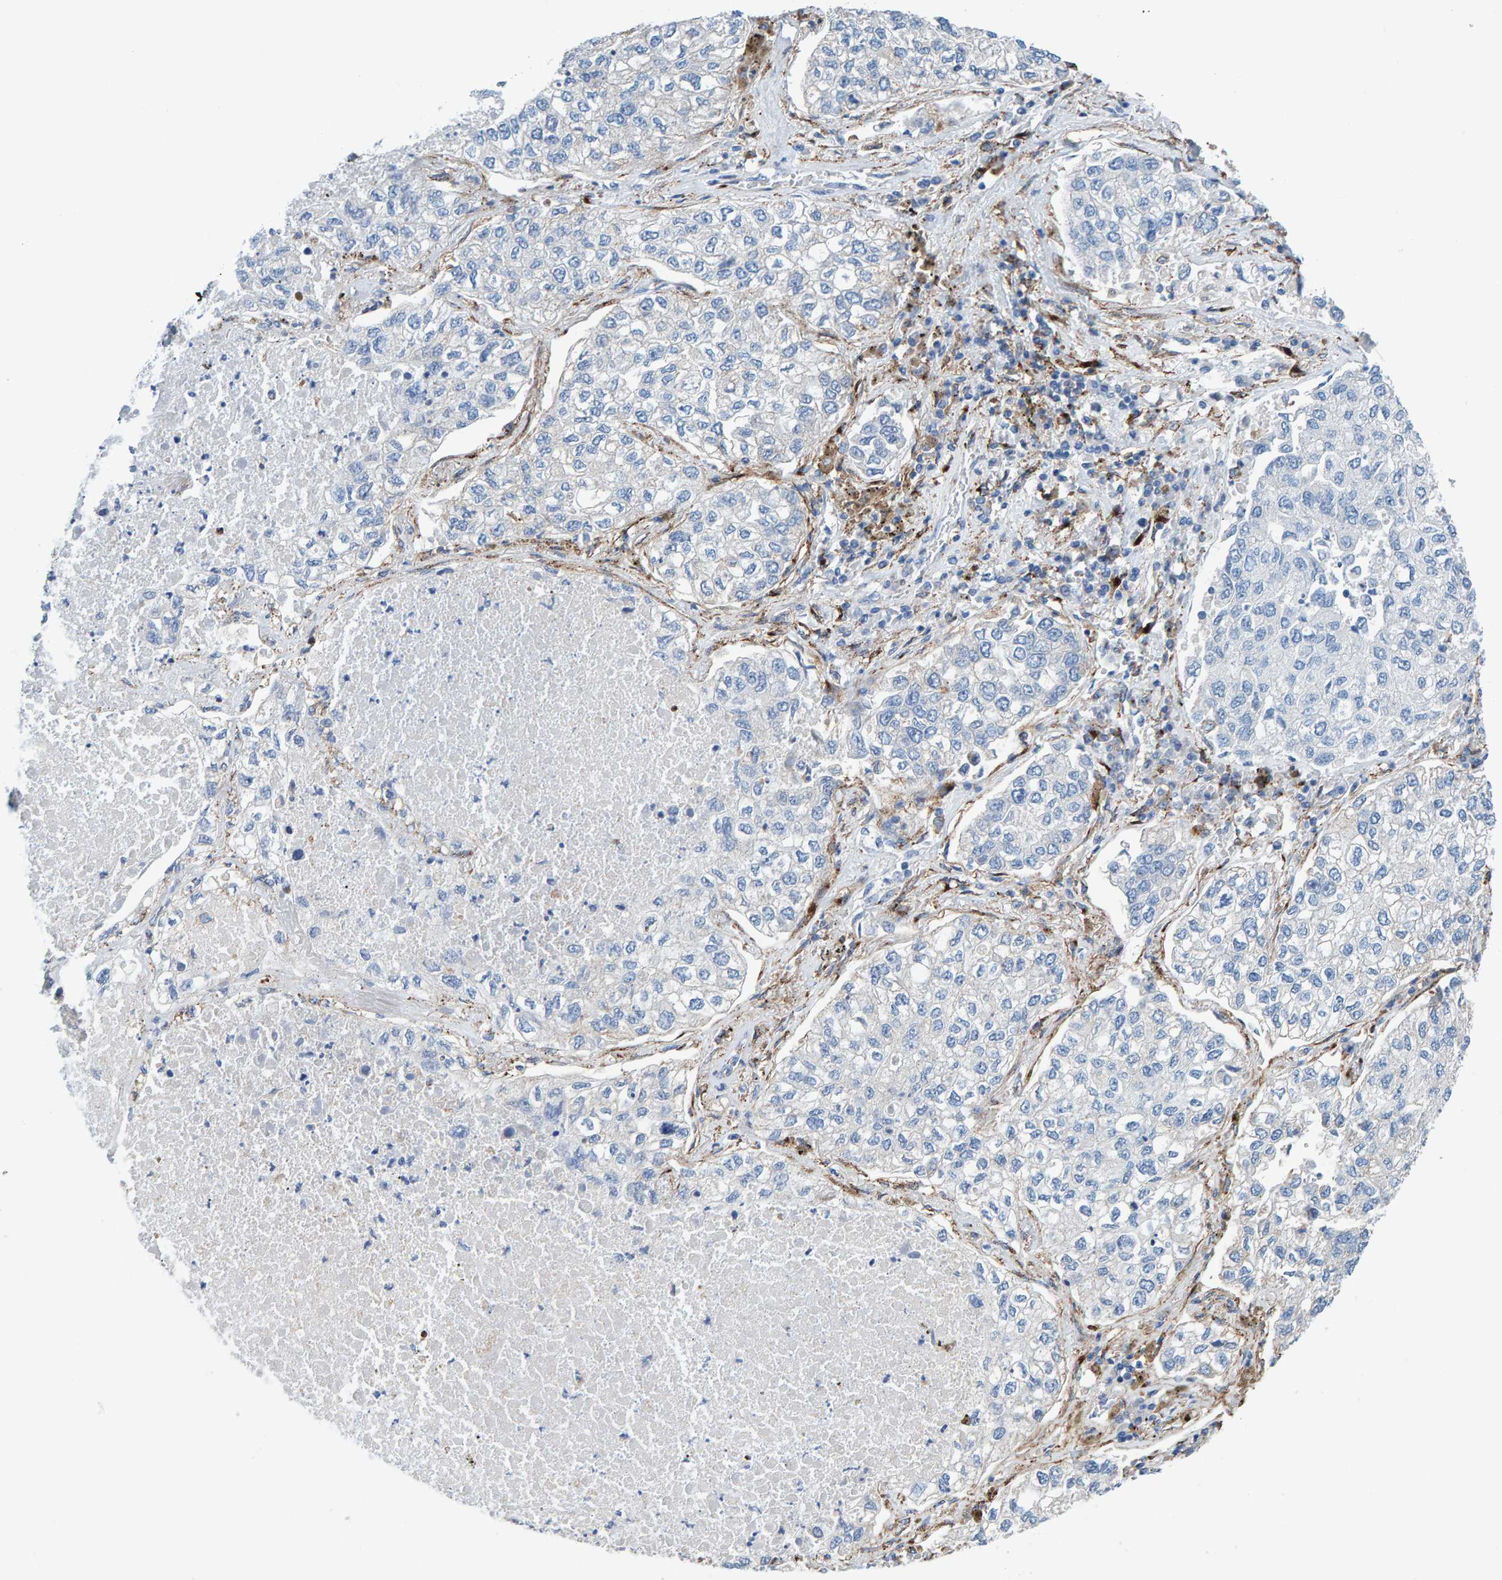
{"staining": {"intensity": "negative", "quantity": "none", "location": "none"}, "tissue": "lung cancer", "cell_type": "Tumor cells", "image_type": "cancer", "snomed": [{"axis": "morphology", "description": "Inflammation, NOS"}, {"axis": "morphology", "description": "Adenocarcinoma, NOS"}, {"axis": "topography", "description": "Lung"}], "caption": "Immunohistochemistry of human adenocarcinoma (lung) displays no positivity in tumor cells.", "gene": "LRP1", "patient": {"sex": "male", "age": 63}}